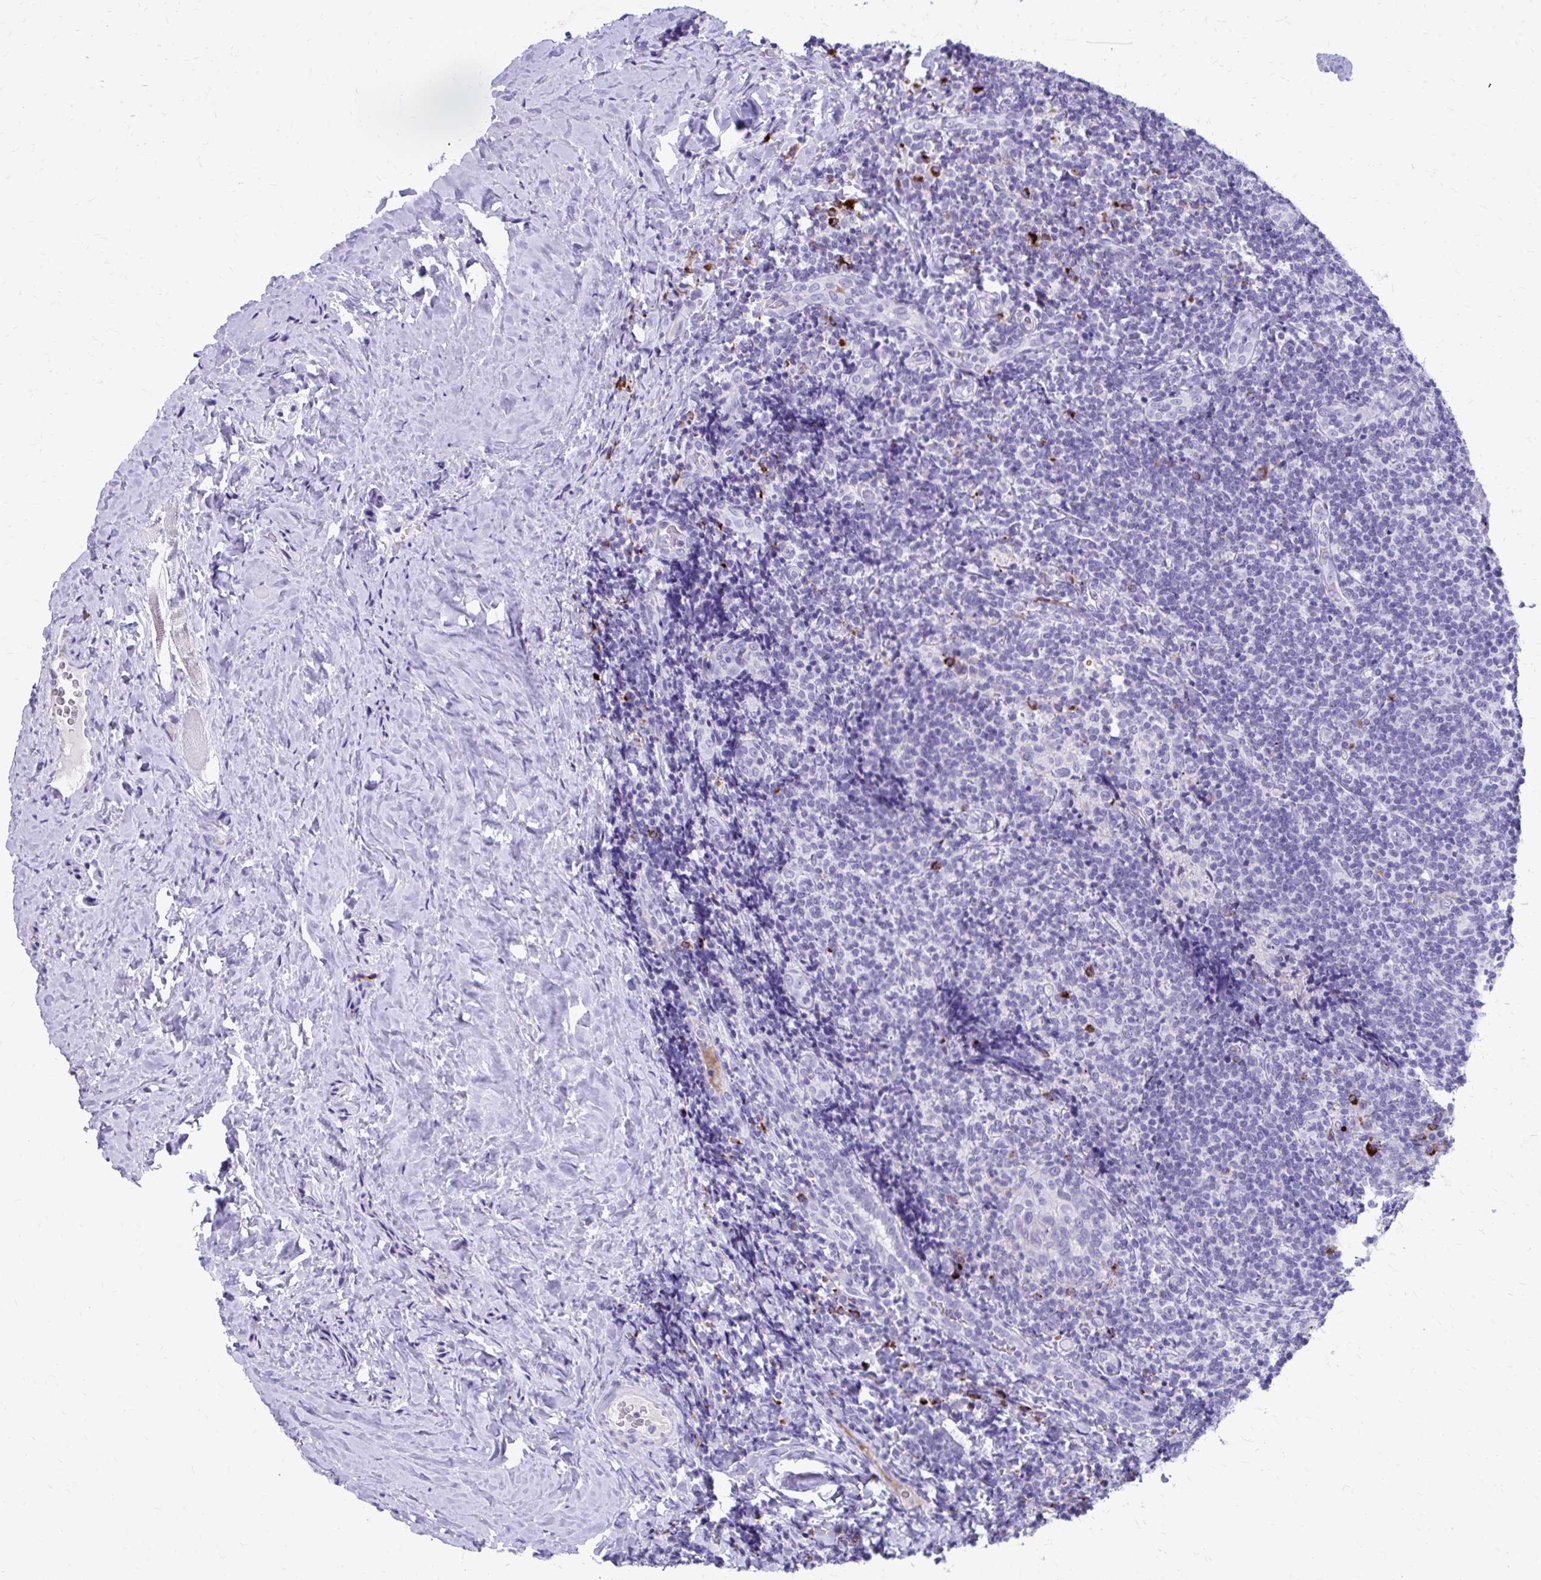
{"staining": {"intensity": "negative", "quantity": "none", "location": "none"}, "tissue": "tonsil", "cell_type": "Germinal center cells", "image_type": "normal", "snomed": [{"axis": "morphology", "description": "Normal tissue, NOS"}, {"axis": "topography", "description": "Tonsil"}], "caption": "Germinal center cells show no significant expression in normal tonsil. (DAB IHC visualized using brightfield microscopy, high magnification).", "gene": "SATL1", "patient": {"sex": "male", "age": 17}}